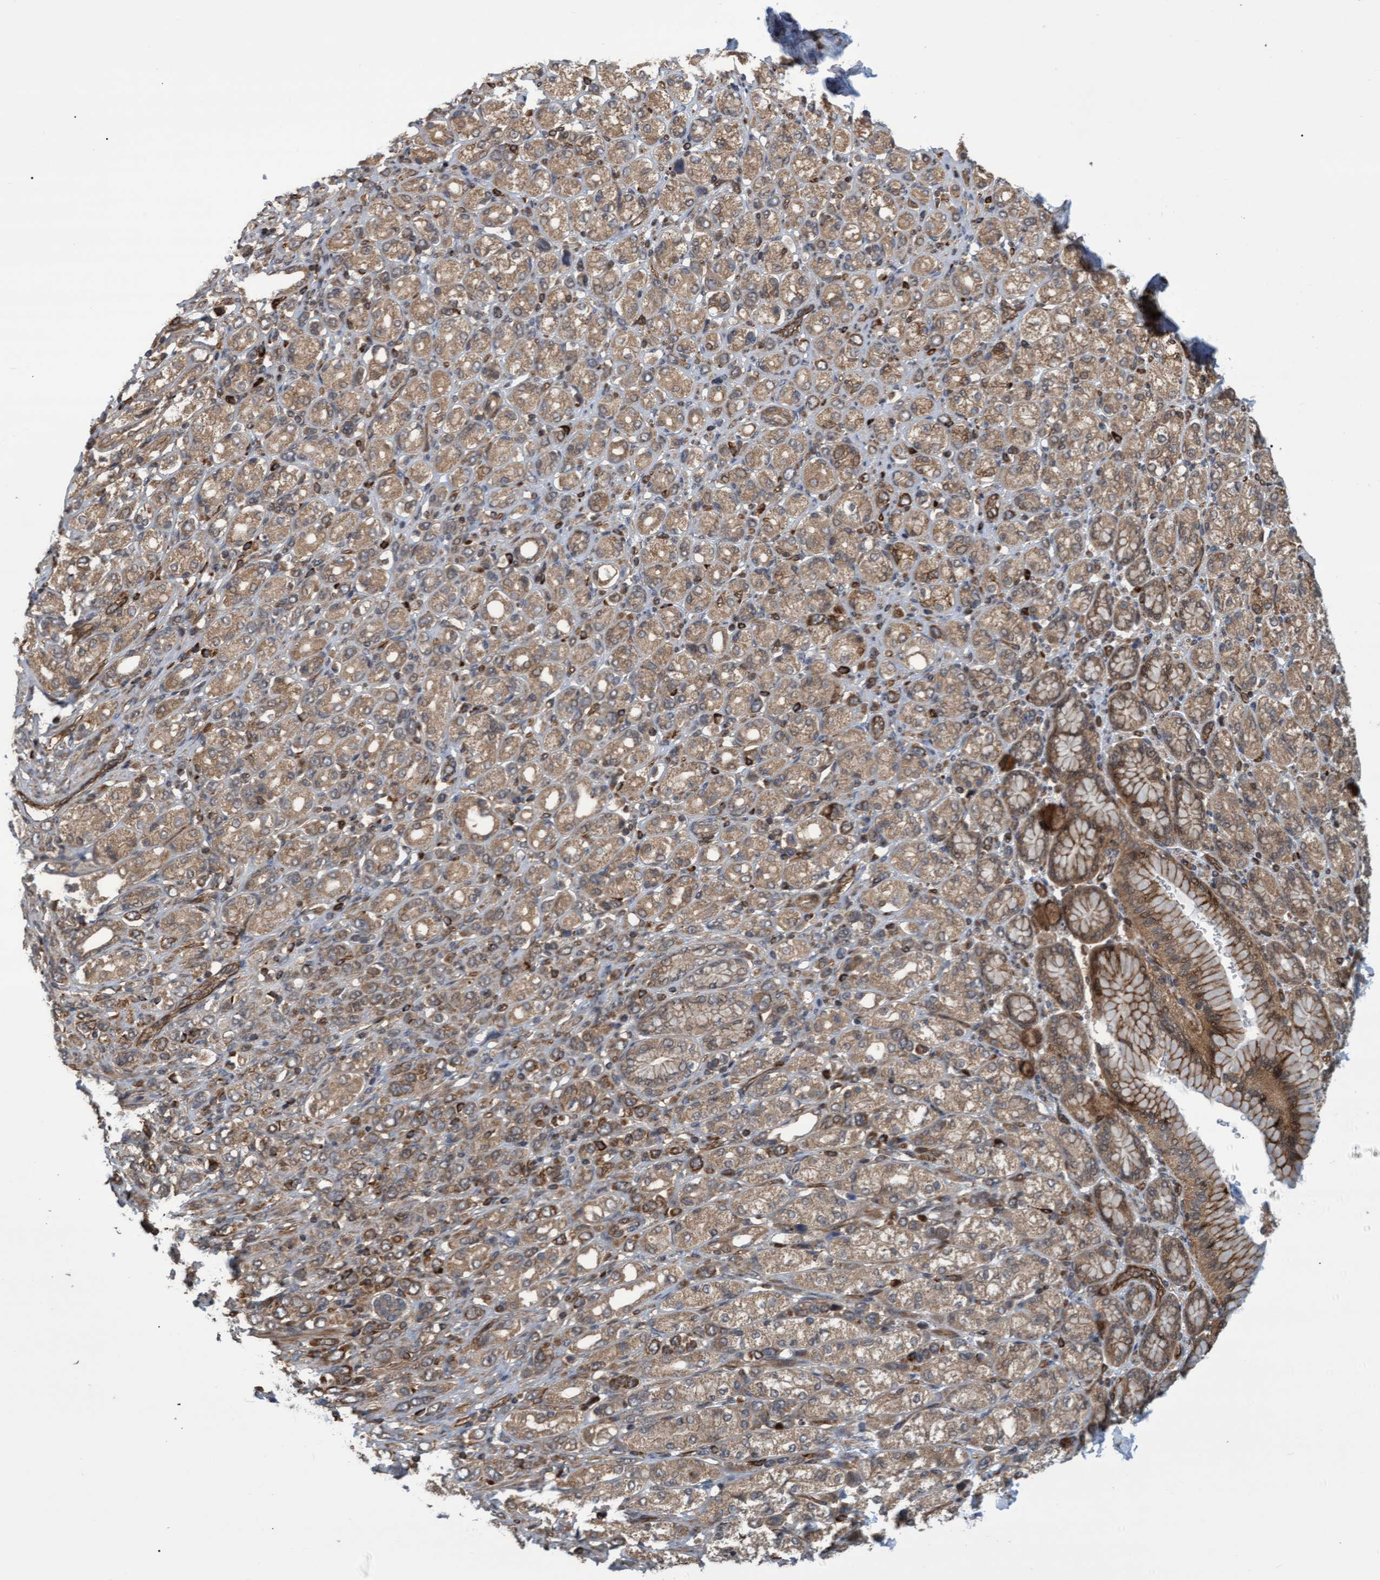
{"staining": {"intensity": "moderate", "quantity": ">75%", "location": "cytoplasmic/membranous"}, "tissue": "stomach cancer", "cell_type": "Tumor cells", "image_type": "cancer", "snomed": [{"axis": "morphology", "description": "Adenocarcinoma, NOS"}, {"axis": "topography", "description": "Stomach"}], "caption": "Moderate cytoplasmic/membranous protein staining is seen in about >75% of tumor cells in stomach adenocarcinoma. The staining was performed using DAB (3,3'-diaminobenzidine), with brown indicating positive protein expression. Nuclei are stained blue with hematoxylin.", "gene": "TNFRSF10B", "patient": {"sex": "female", "age": 65}}